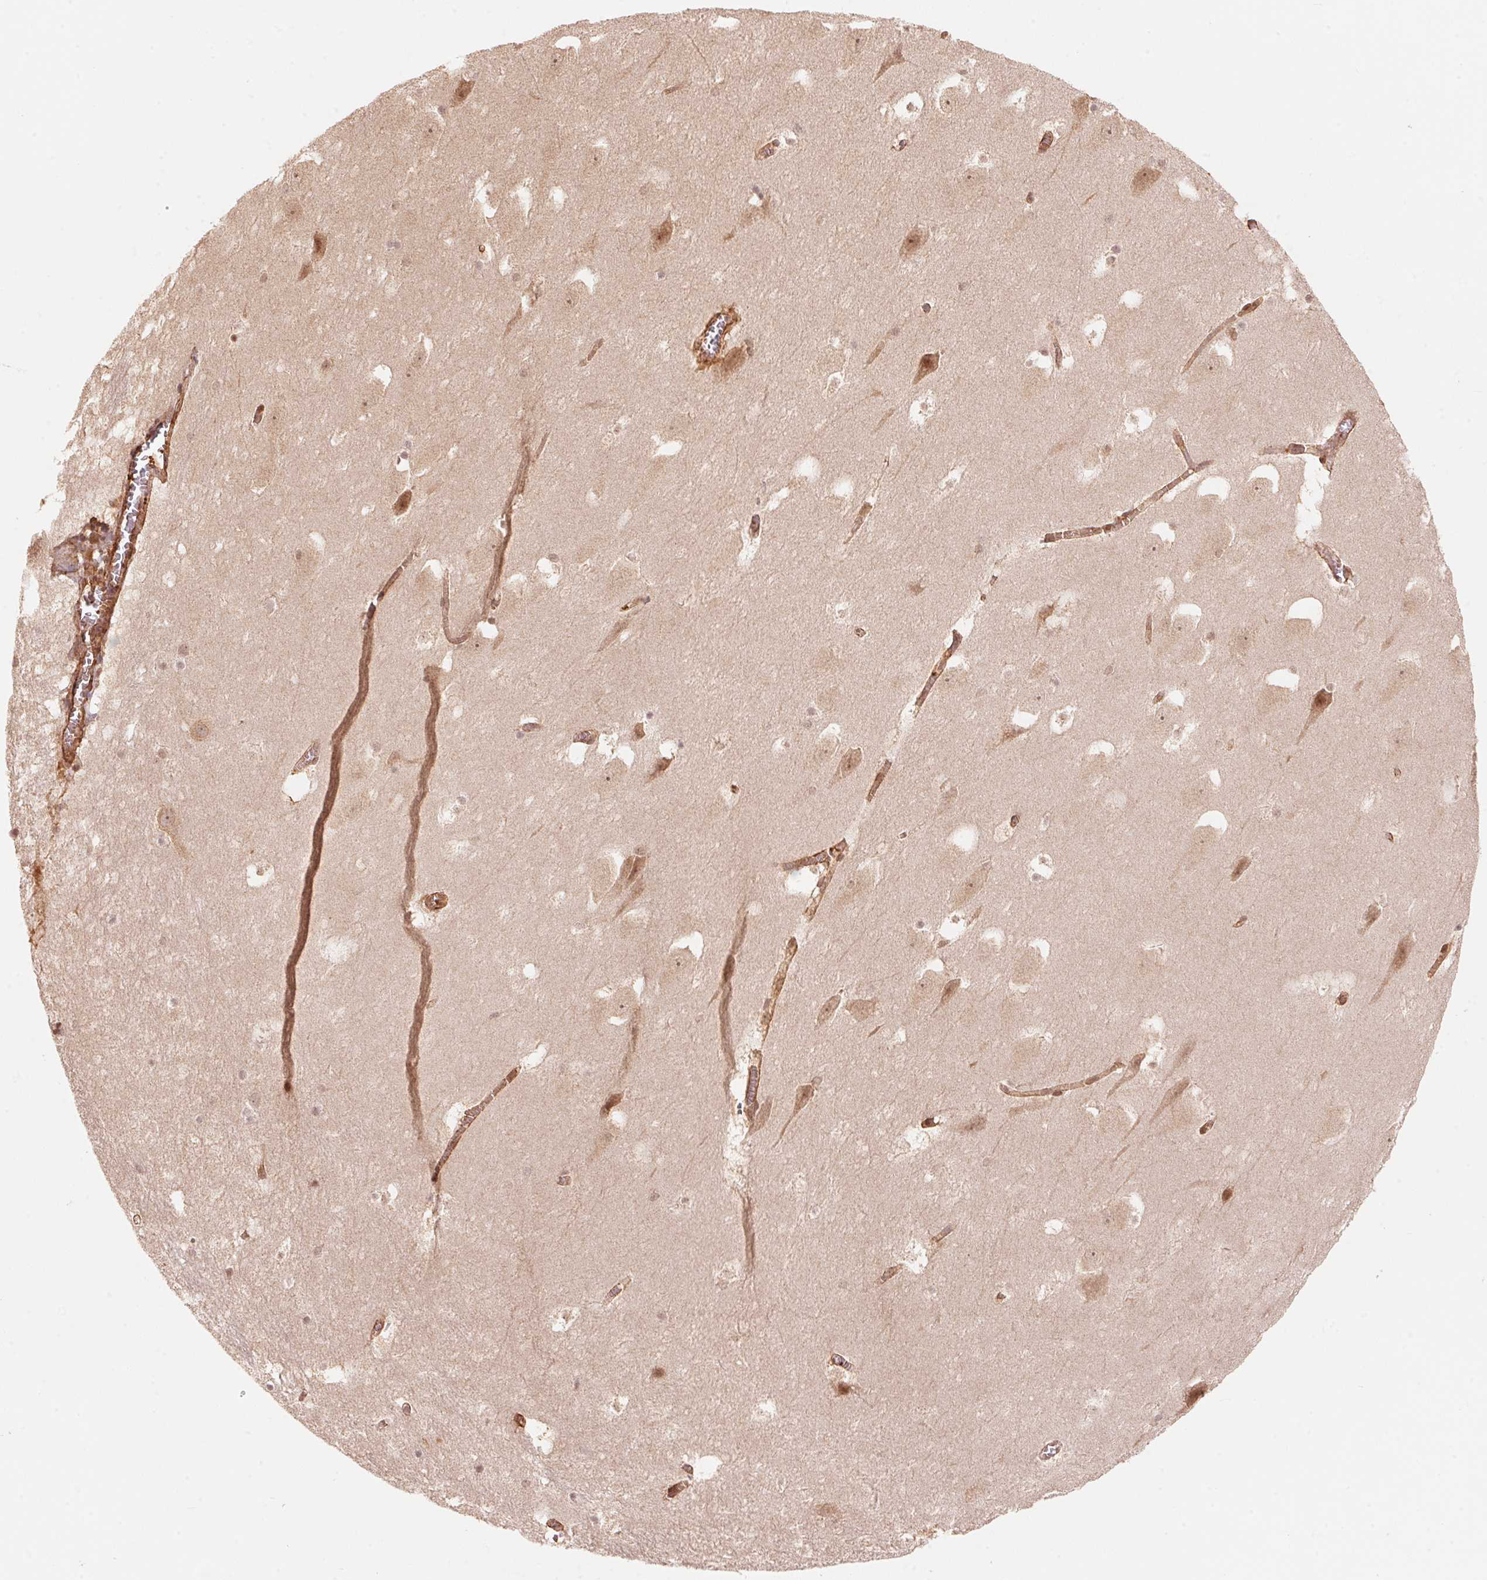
{"staining": {"intensity": "moderate", "quantity": "<25%", "location": "nuclear"}, "tissue": "hippocampus", "cell_type": "Glial cells", "image_type": "normal", "snomed": [{"axis": "morphology", "description": "Normal tissue, NOS"}, {"axis": "topography", "description": "Hippocampus"}], "caption": "High-power microscopy captured an immunohistochemistry micrograph of benign hippocampus, revealing moderate nuclear positivity in about <25% of glial cells. (DAB (3,3'-diaminobenzidine) IHC with brightfield microscopy, high magnification).", "gene": "TNIP2", "patient": {"sex": "male", "age": 45}}